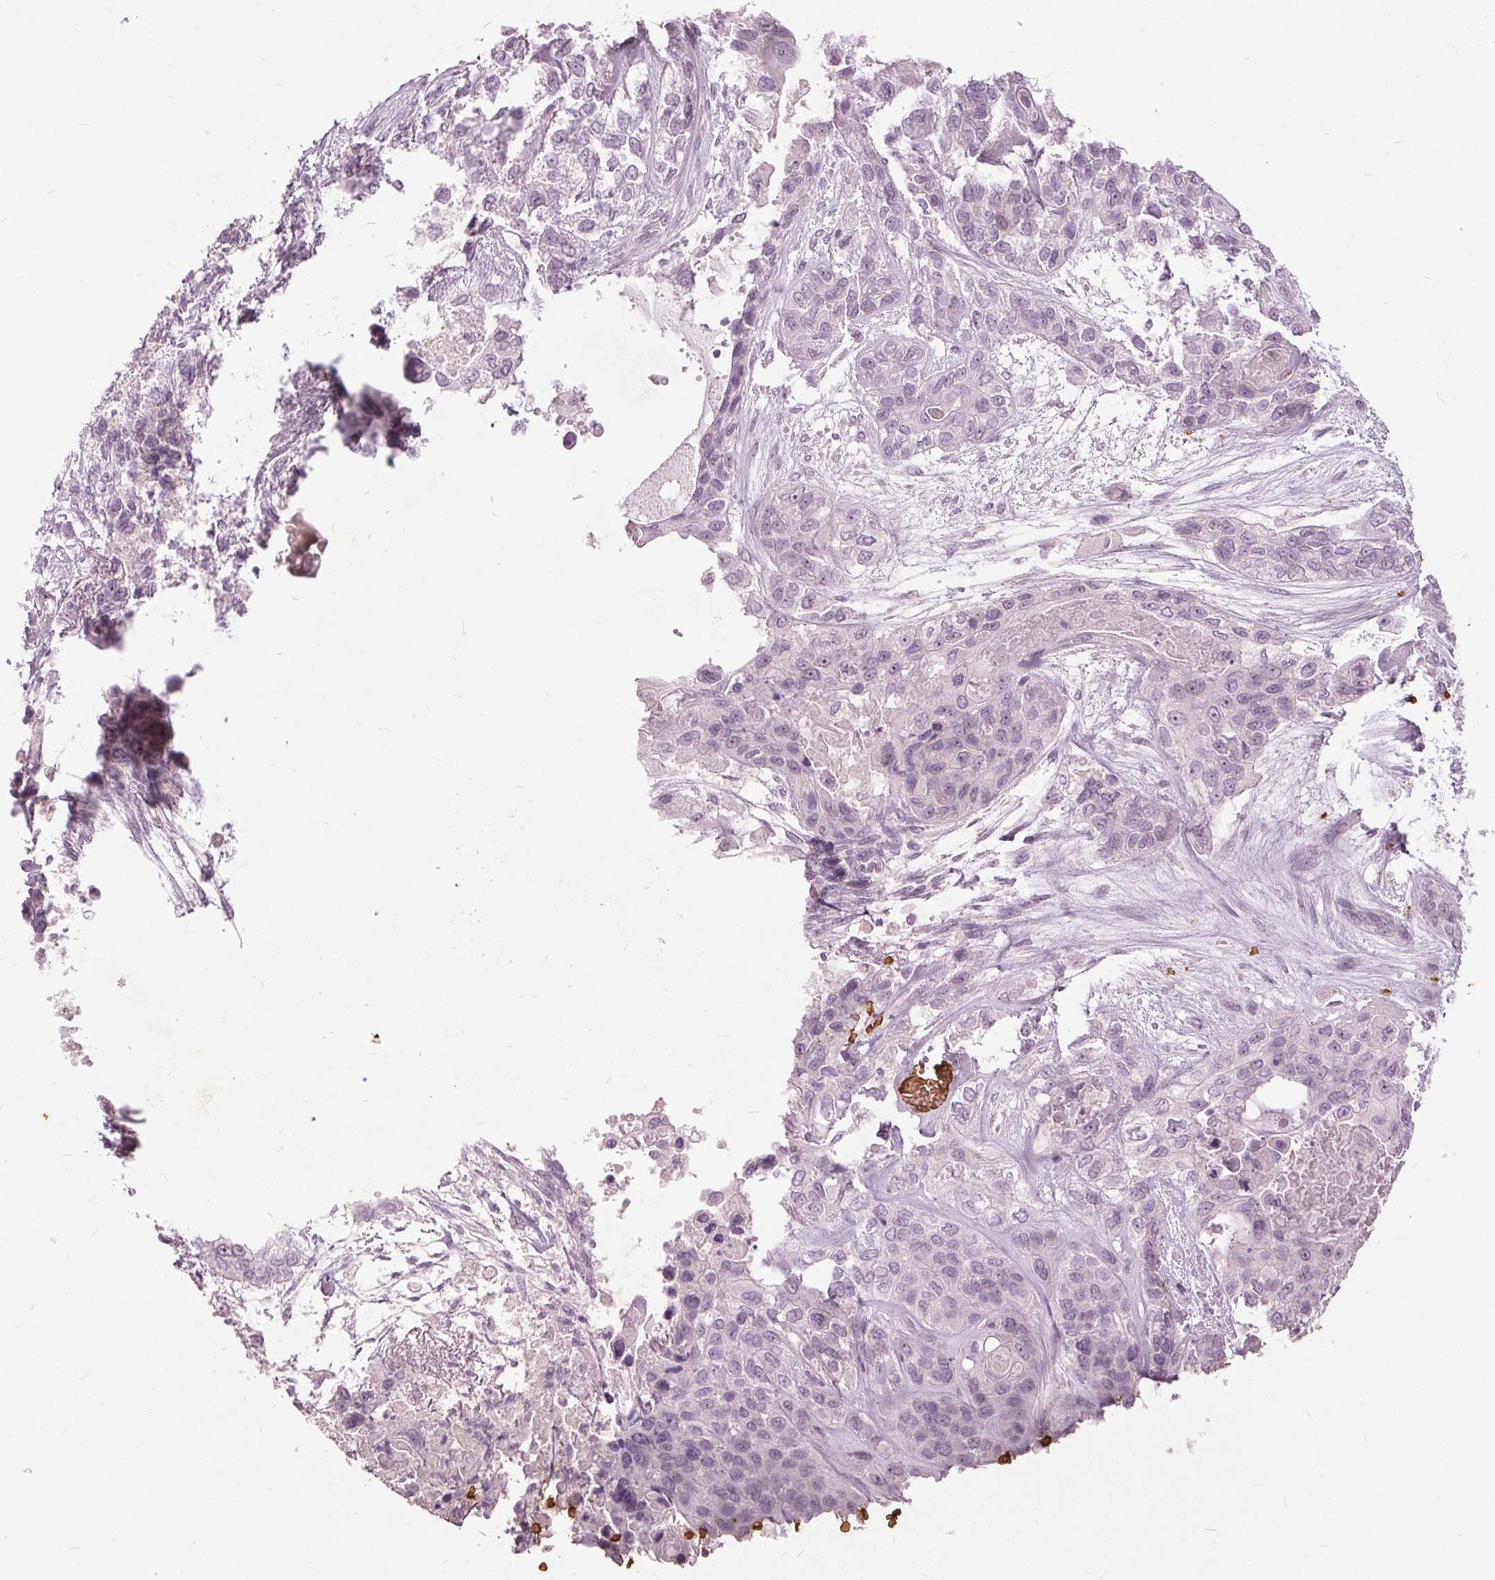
{"staining": {"intensity": "negative", "quantity": "none", "location": "none"}, "tissue": "lung cancer", "cell_type": "Tumor cells", "image_type": "cancer", "snomed": [{"axis": "morphology", "description": "Squamous cell carcinoma, NOS"}, {"axis": "topography", "description": "Lung"}], "caption": "Tumor cells show no significant positivity in lung squamous cell carcinoma.", "gene": "SLC4A1", "patient": {"sex": "female", "age": 70}}